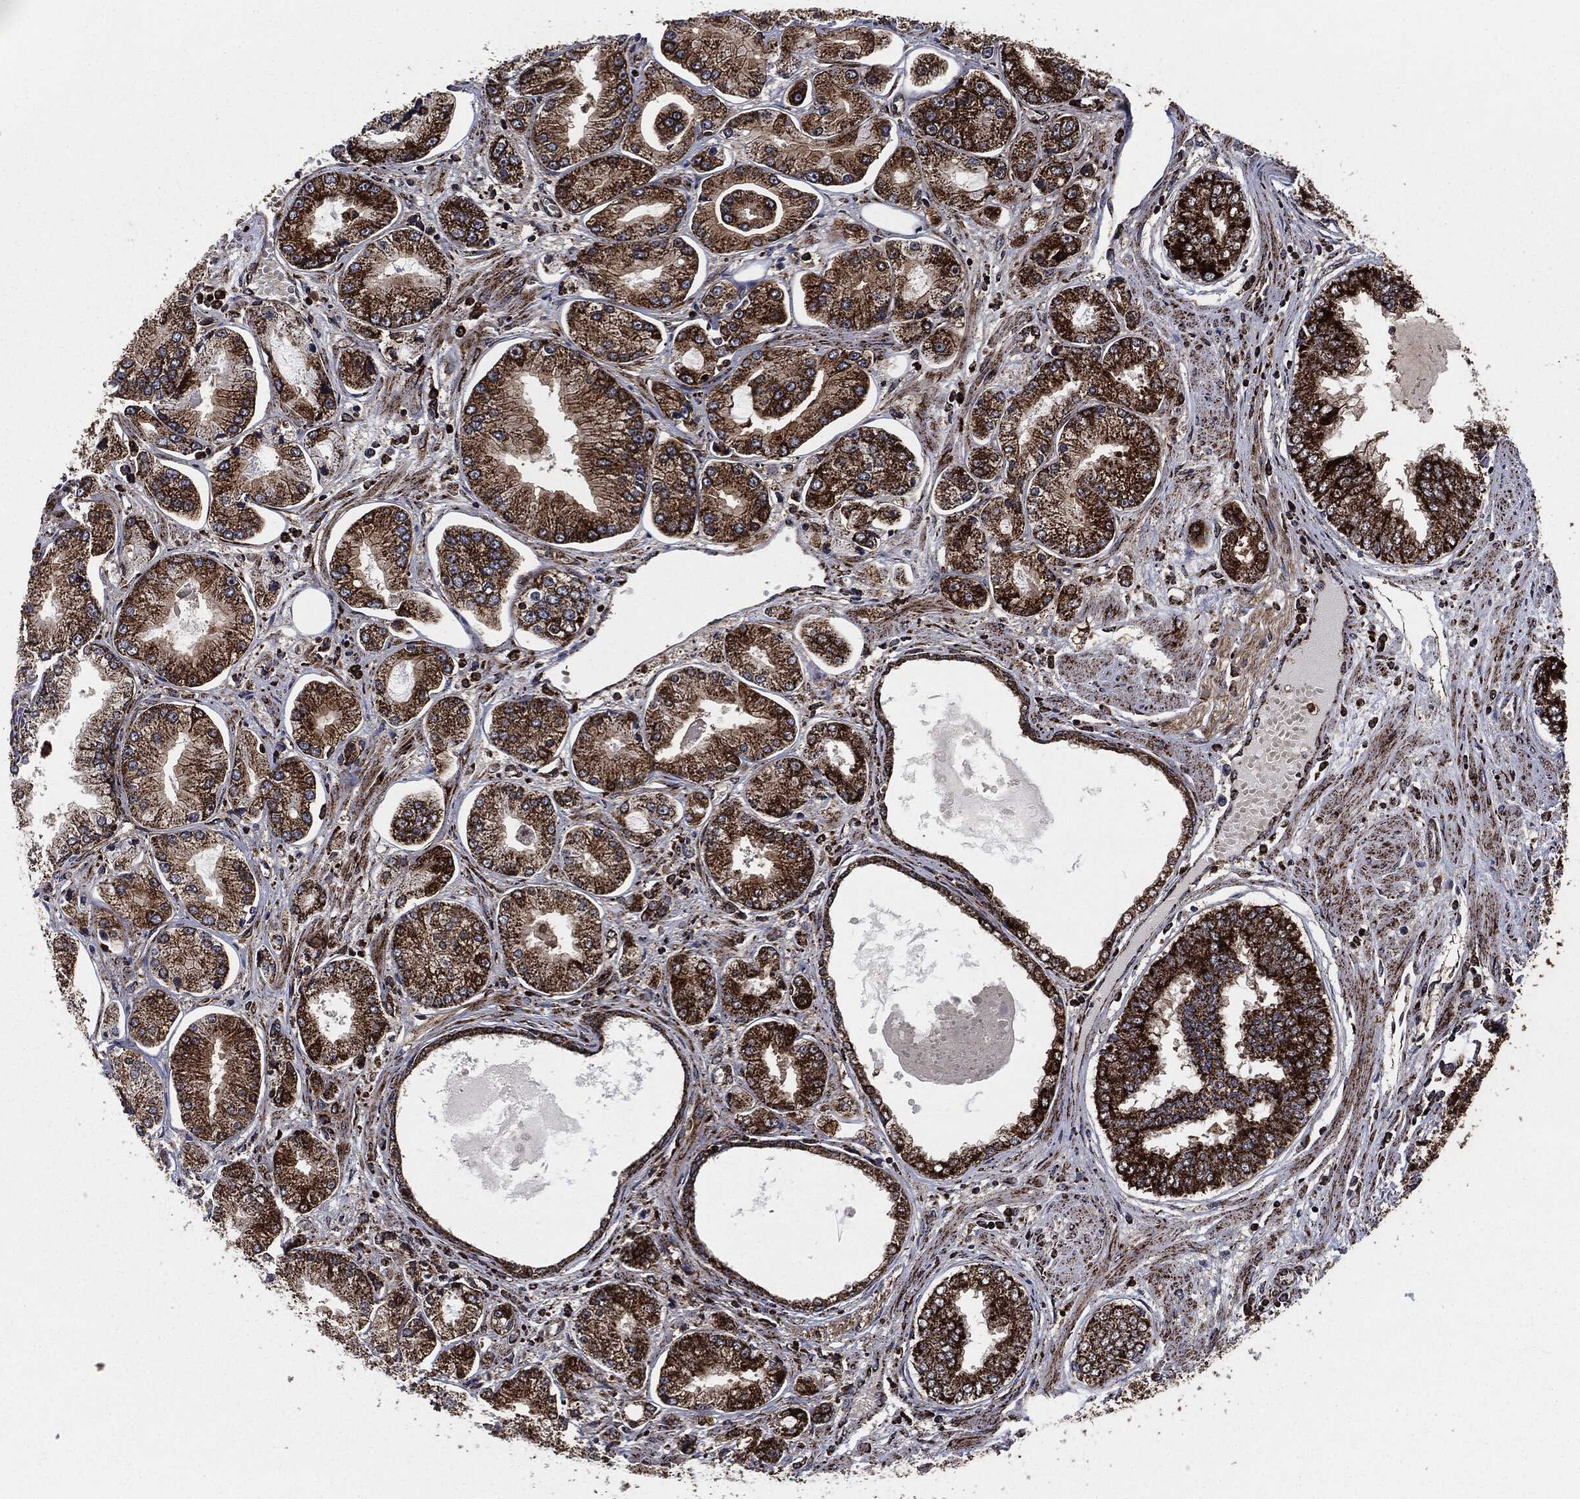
{"staining": {"intensity": "strong", "quantity": ">75%", "location": "cytoplasmic/membranous"}, "tissue": "prostate cancer", "cell_type": "Tumor cells", "image_type": "cancer", "snomed": [{"axis": "morphology", "description": "Adenocarcinoma, Low grade"}, {"axis": "topography", "description": "Prostate"}], "caption": "A brown stain shows strong cytoplasmic/membranous positivity of a protein in adenocarcinoma (low-grade) (prostate) tumor cells.", "gene": "FH", "patient": {"sex": "male", "age": 72}}